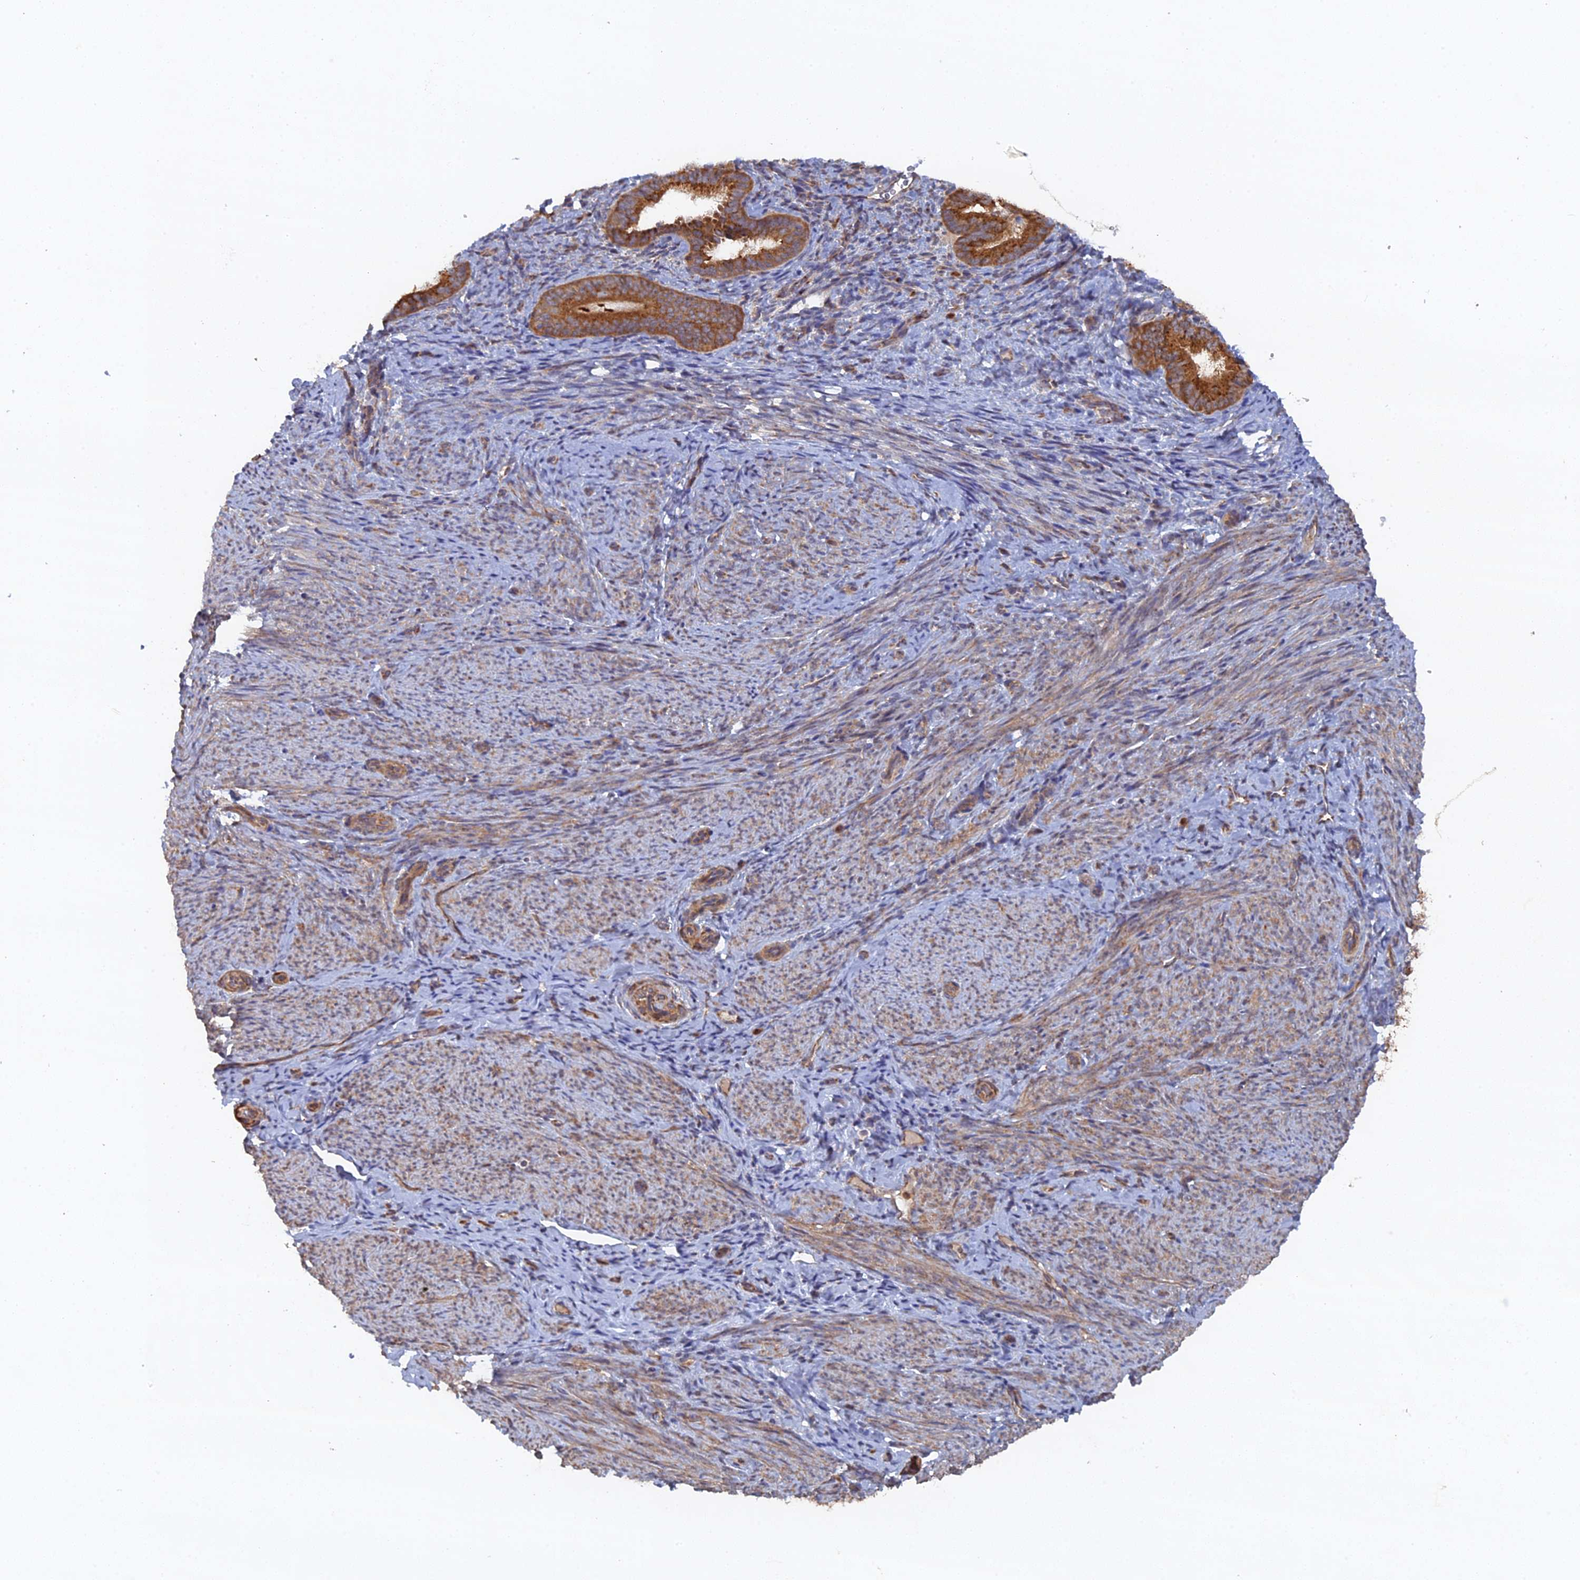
{"staining": {"intensity": "weak", "quantity": "25%-75%", "location": "cytoplasmic/membranous"}, "tissue": "endometrium", "cell_type": "Cells in endometrial stroma", "image_type": "normal", "snomed": [{"axis": "morphology", "description": "Normal tissue, NOS"}, {"axis": "topography", "description": "Endometrium"}], "caption": "Weak cytoplasmic/membranous protein positivity is seen in about 25%-75% of cells in endometrial stroma in endometrium.", "gene": "VPS37C", "patient": {"sex": "female", "age": 65}}